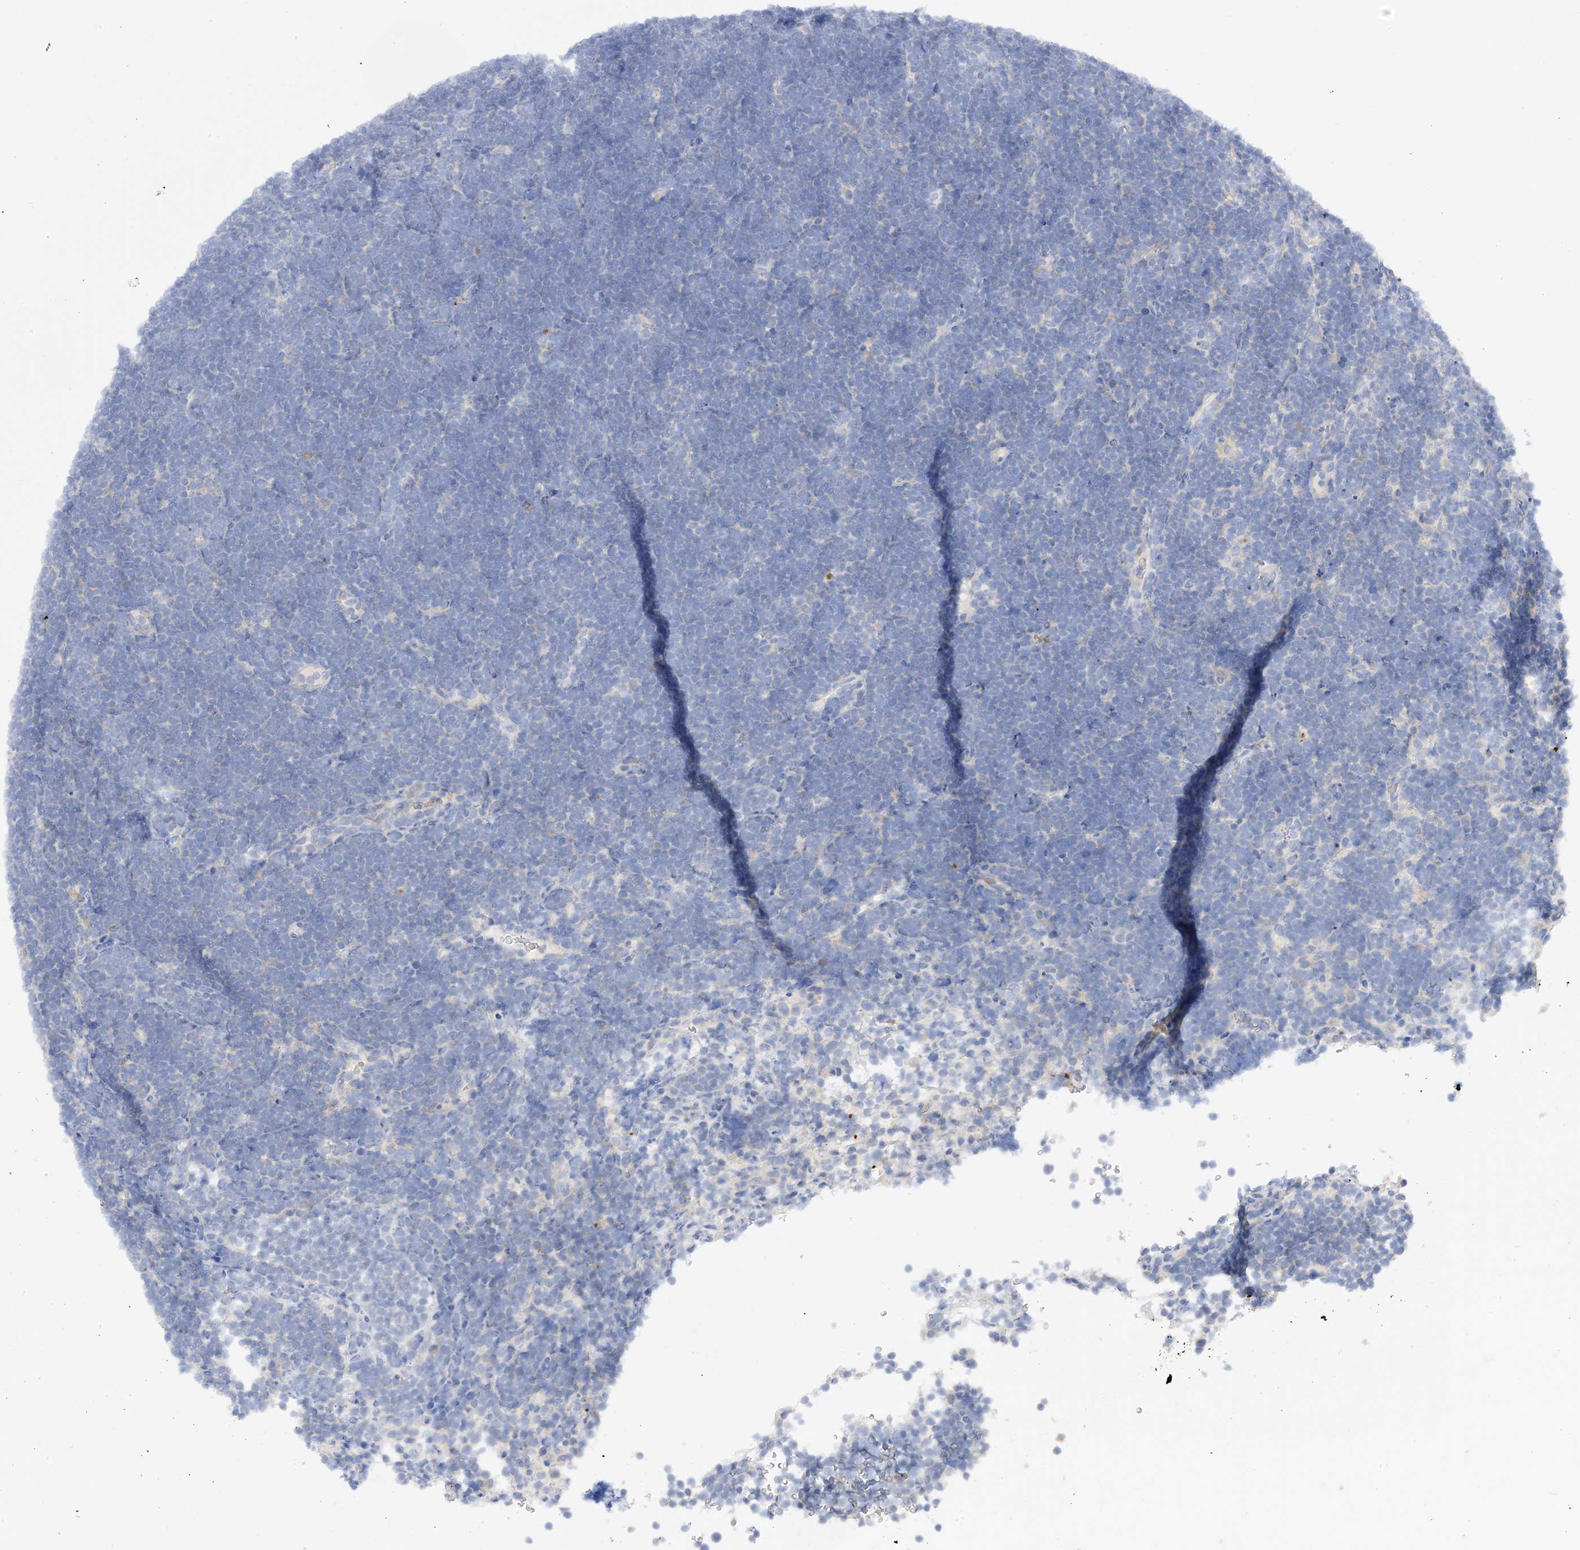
{"staining": {"intensity": "negative", "quantity": "none", "location": "none"}, "tissue": "lymphoma", "cell_type": "Tumor cells", "image_type": "cancer", "snomed": [{"axis": "morphology", "description": "Malignant lymphoma, non-Hodgkin's type, High grade"}, {"axis": "topography", "description": "Lymph node"}], "caption": "The photomicrograph shows no staining of tumor cells in lymphoma.", "gene": "ARV1", "patient": {"sex": "male", "age": 13}}